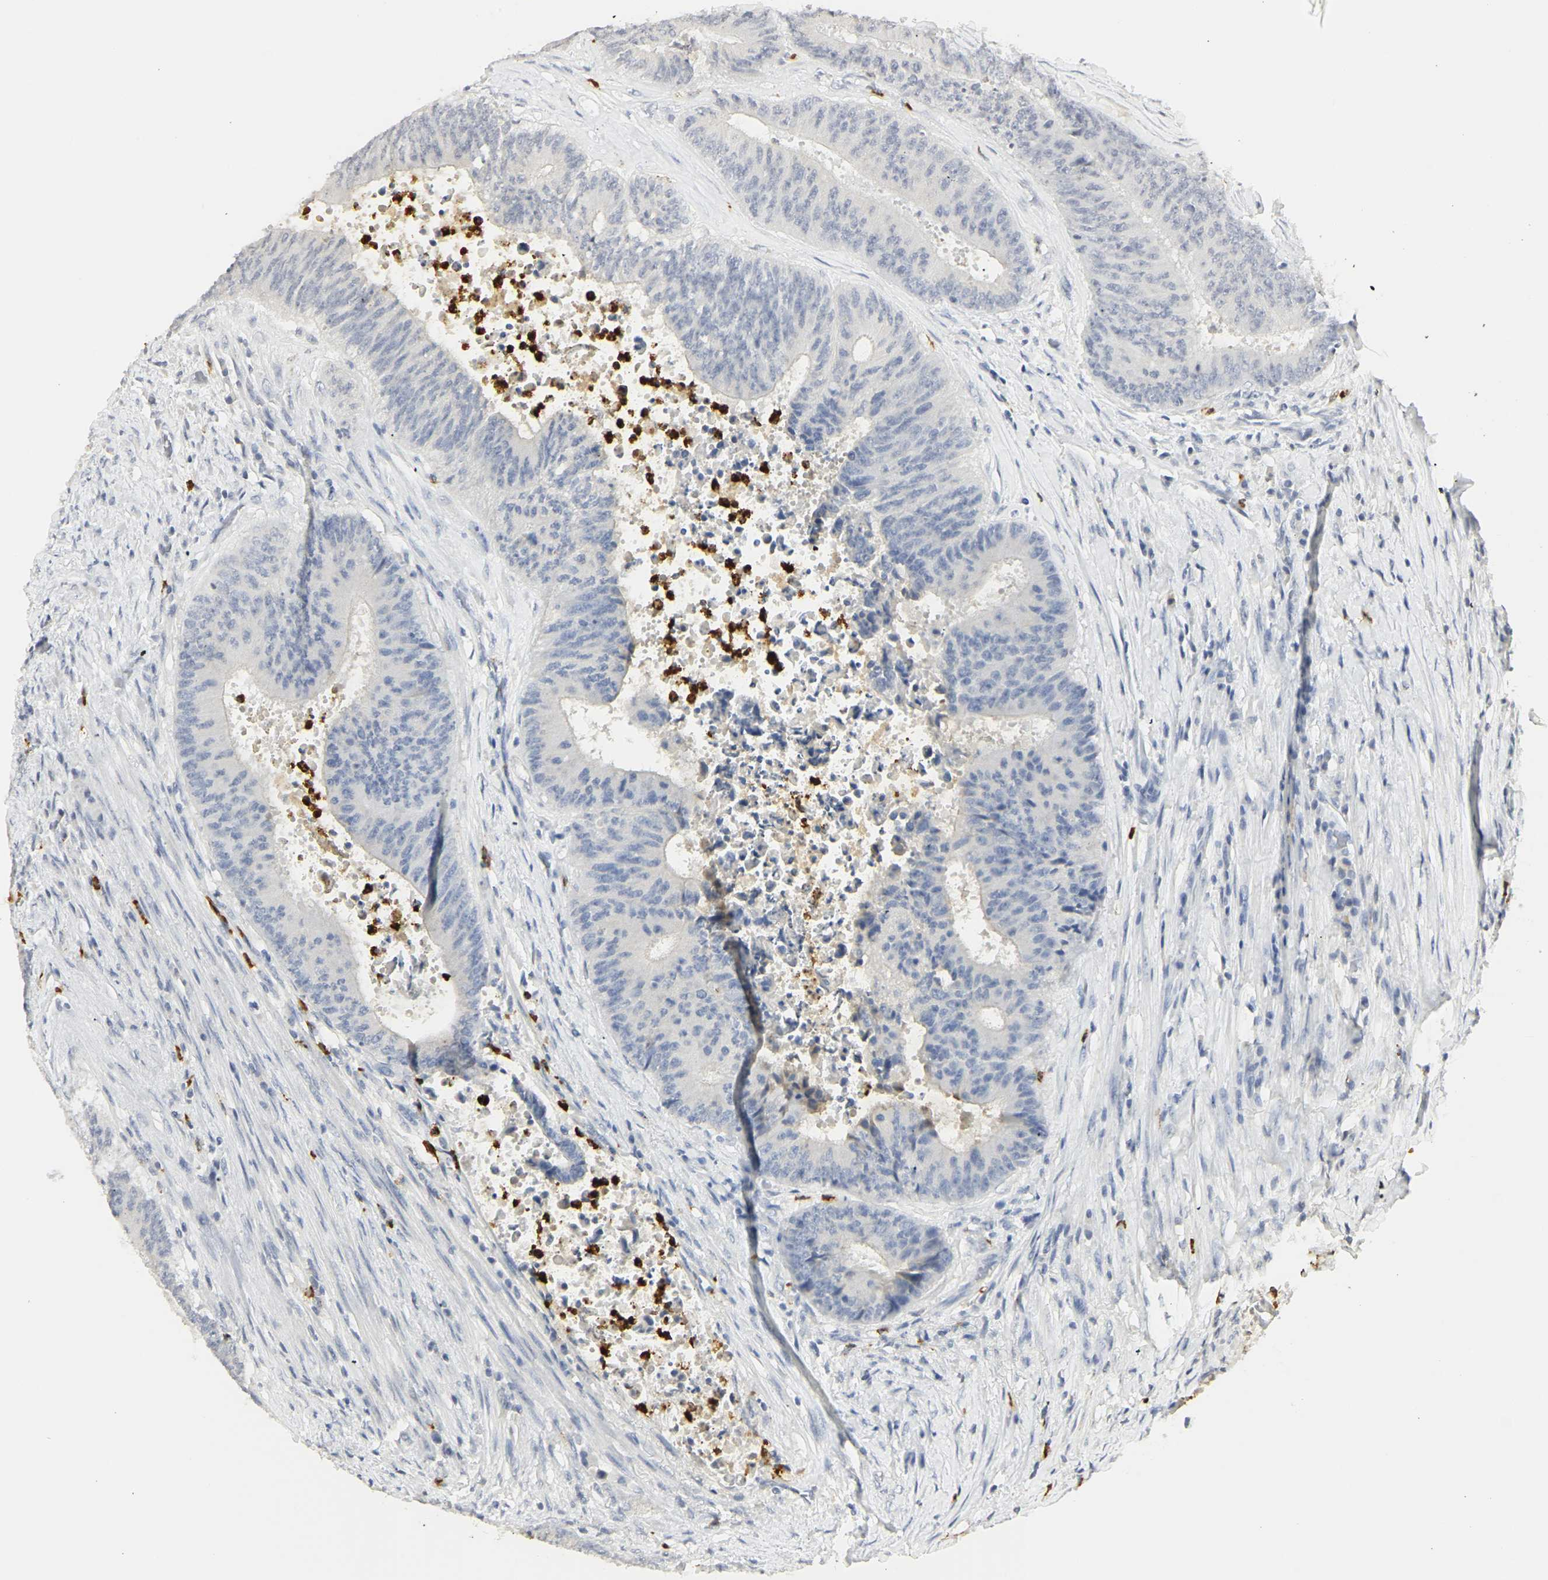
{"staining": {"intensity": "negative", "quantity": "none", "location": "none"}, "tissue": "colorectal cancer", "cell_type": "Tumor cells", "image_type": "cancer", "snomed": [{"axis": "morphology", "description": "Adenocarcinoma, NOS"}, {"axis": "topography", "description": "Rectum"}], "caption": "Immunohistochemistry photomicrograph of neoplastic tissue: colorectal adenocarcinoma stained with DAB (3,3'-diaminobenzidine) reveals no significant protein staining in tumor cells.", "gene": "MPO", "patient": {"sex": "male", "age": 72}}